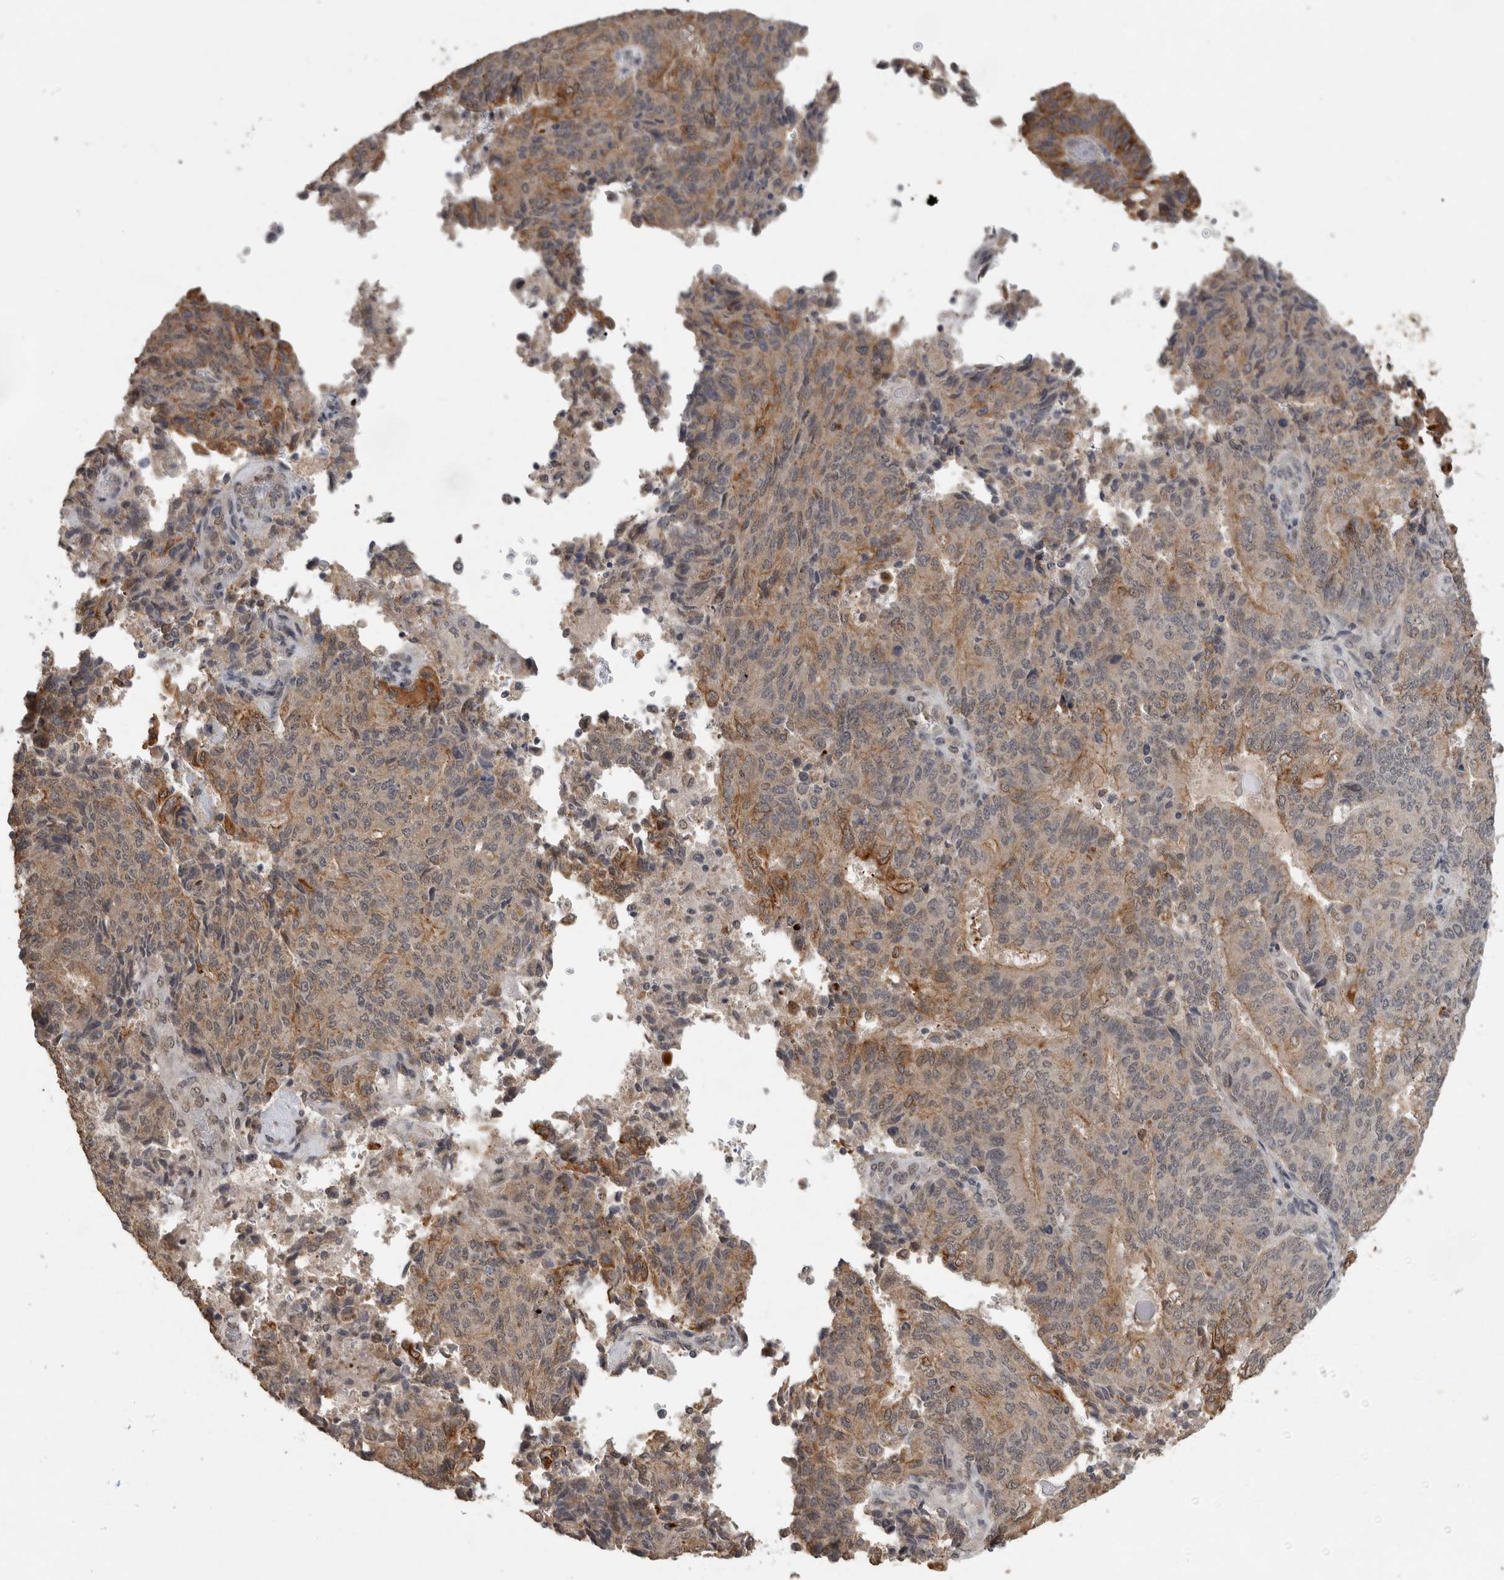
{"staining": {"intensity": "moderate", "quantity": "<25%", "location": "cytoplasmic/membranous"}, "tissue": "endometrial cancer", "cell_type": "Tumor cells", "image_type": "cancer", "snomed": [{"axis": "morphology", "description": "Adenocarcinoma, NOS"}, {"axis": "topography", "description": "Endometrium"}], "caption": "Brown immunohistochemical staining in human endometrial cancer (adenocarcinoma) demonstrates moderate cytoplasmic/membranous staining in approximately <25% of tumor cells.", "gene": "RHPN1", "patient": {"sex": "female", "age": 80}}